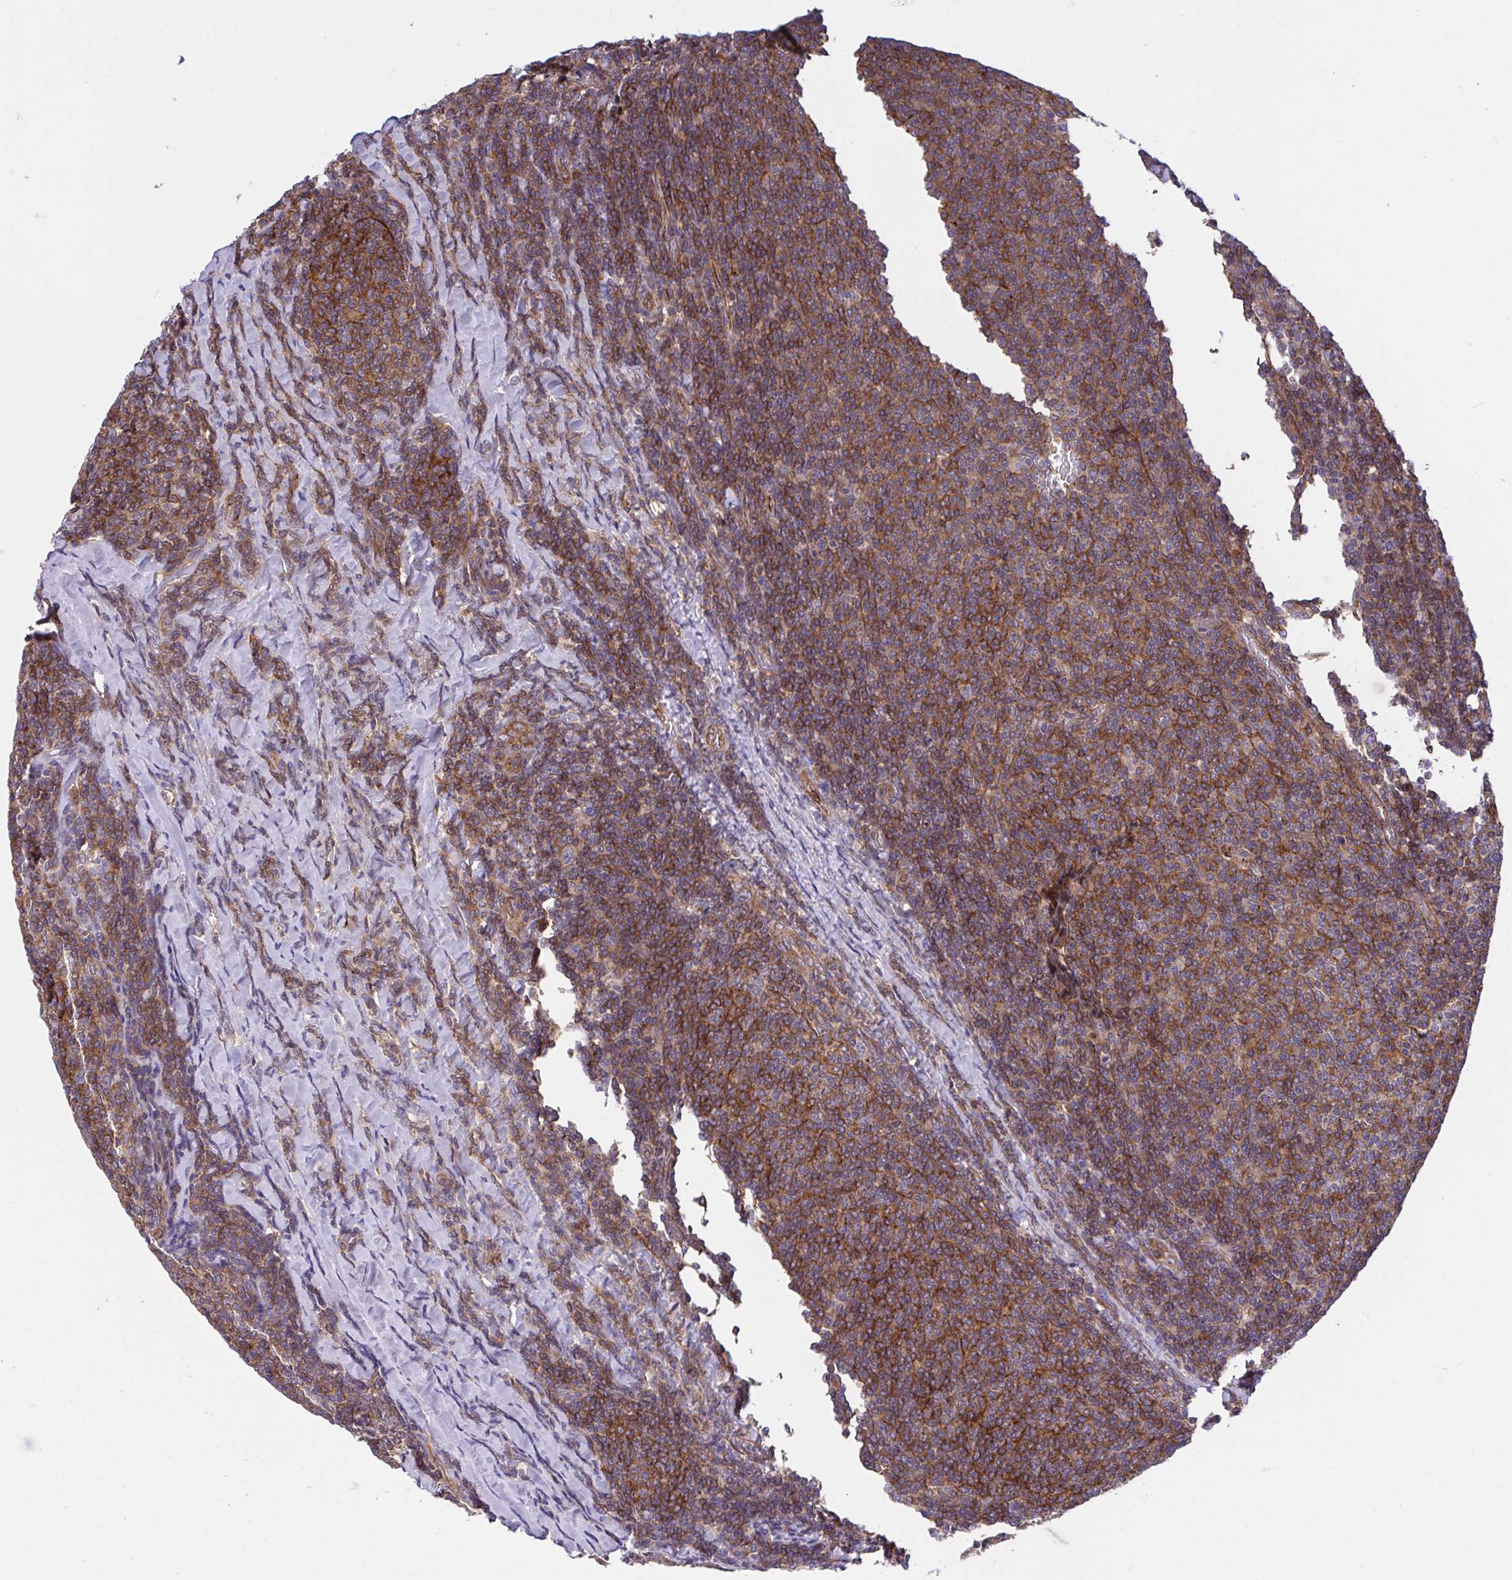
{"staining": {"intensity": "moderate", "quantity": ">75%", "location": "cytoplasmic/membranous"}, "tissue": "lymphoma", "cell_type": "Tumor cells", "image_type": "cancer", "snomed": [{"axis": "morphology", "description": "Malignant lymphoma, non-Hodgkin's type, Low grade"}, {"axis": "topography", "description": "Lymph node"}], "caption": "Immunohistochemistry (IHC) photomicrograph of neoplastic tissue: human low-grade malignant lymphoma, non-Hodgkin's type stained using IHC shows medium levels of moderate protein expression localized specifically in the cytoplasmic/membranous of tumor cells, appearing as a cytoplasmic/membranous brown color.", "gene": "C4orf36", "patient": {"sex": "male", "age": 52}}